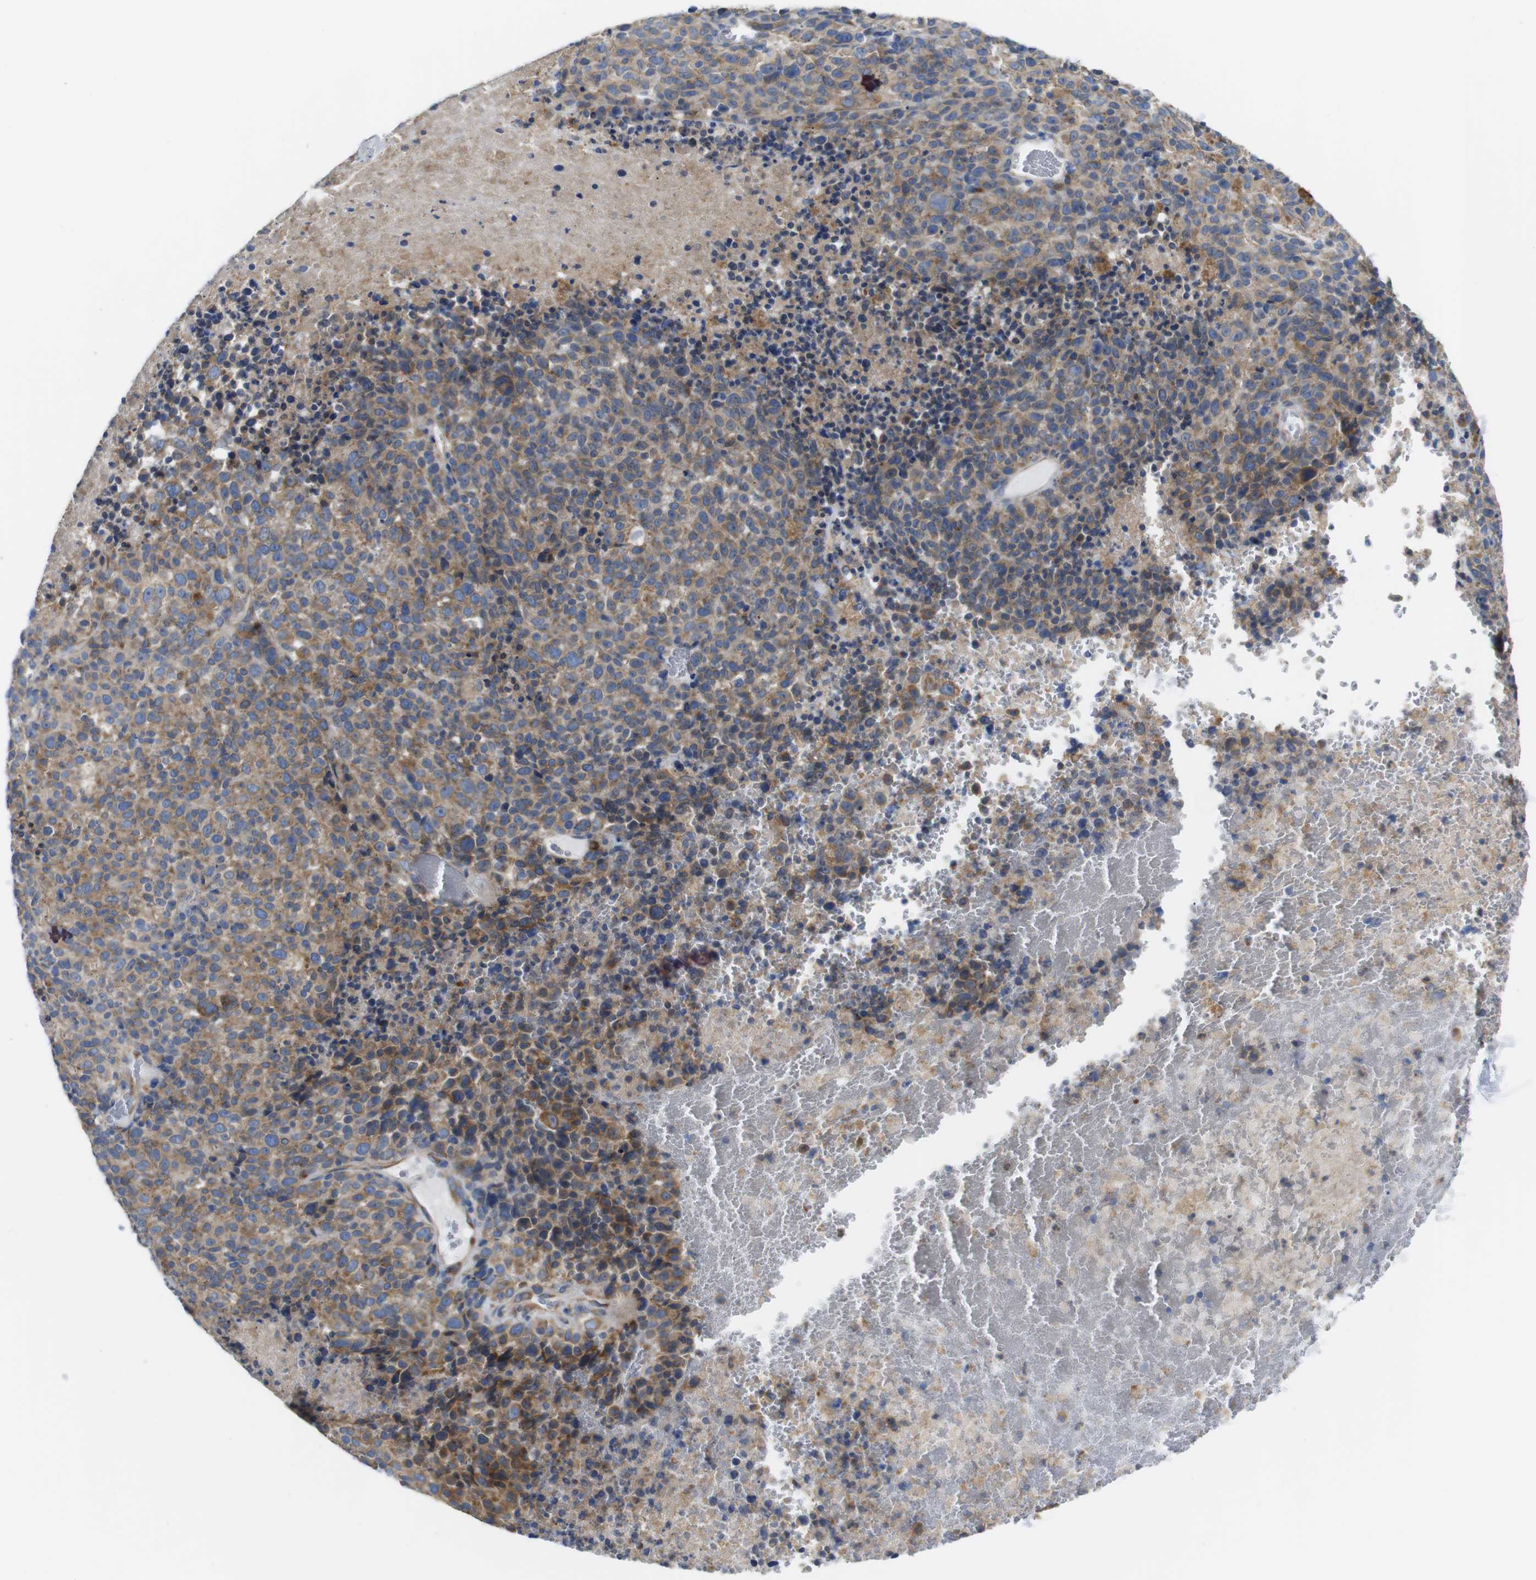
{"staining": {"intensity": "moderate", "quantity": ">75%", "location": "cytoplasmic/membranous"}, "tissue": "melanoma", "cell_type": "Tumor cells", "image_type": "cancer", "snomed": [{"axis": "morphology", "description": "Malignant melanoma, Metastatic site"}, {"axis": "topography", "description": "Cerebral cortex"}], "caption": "Immunohistochemical staining of malignant melanoma (metastatic site) displays medium levels of moderate cytoplasmic/membranous protein positivity in about >75% of tumor cells.", "gene": "DDRGK1", "patient": {"sex": "female", "age": 52}}